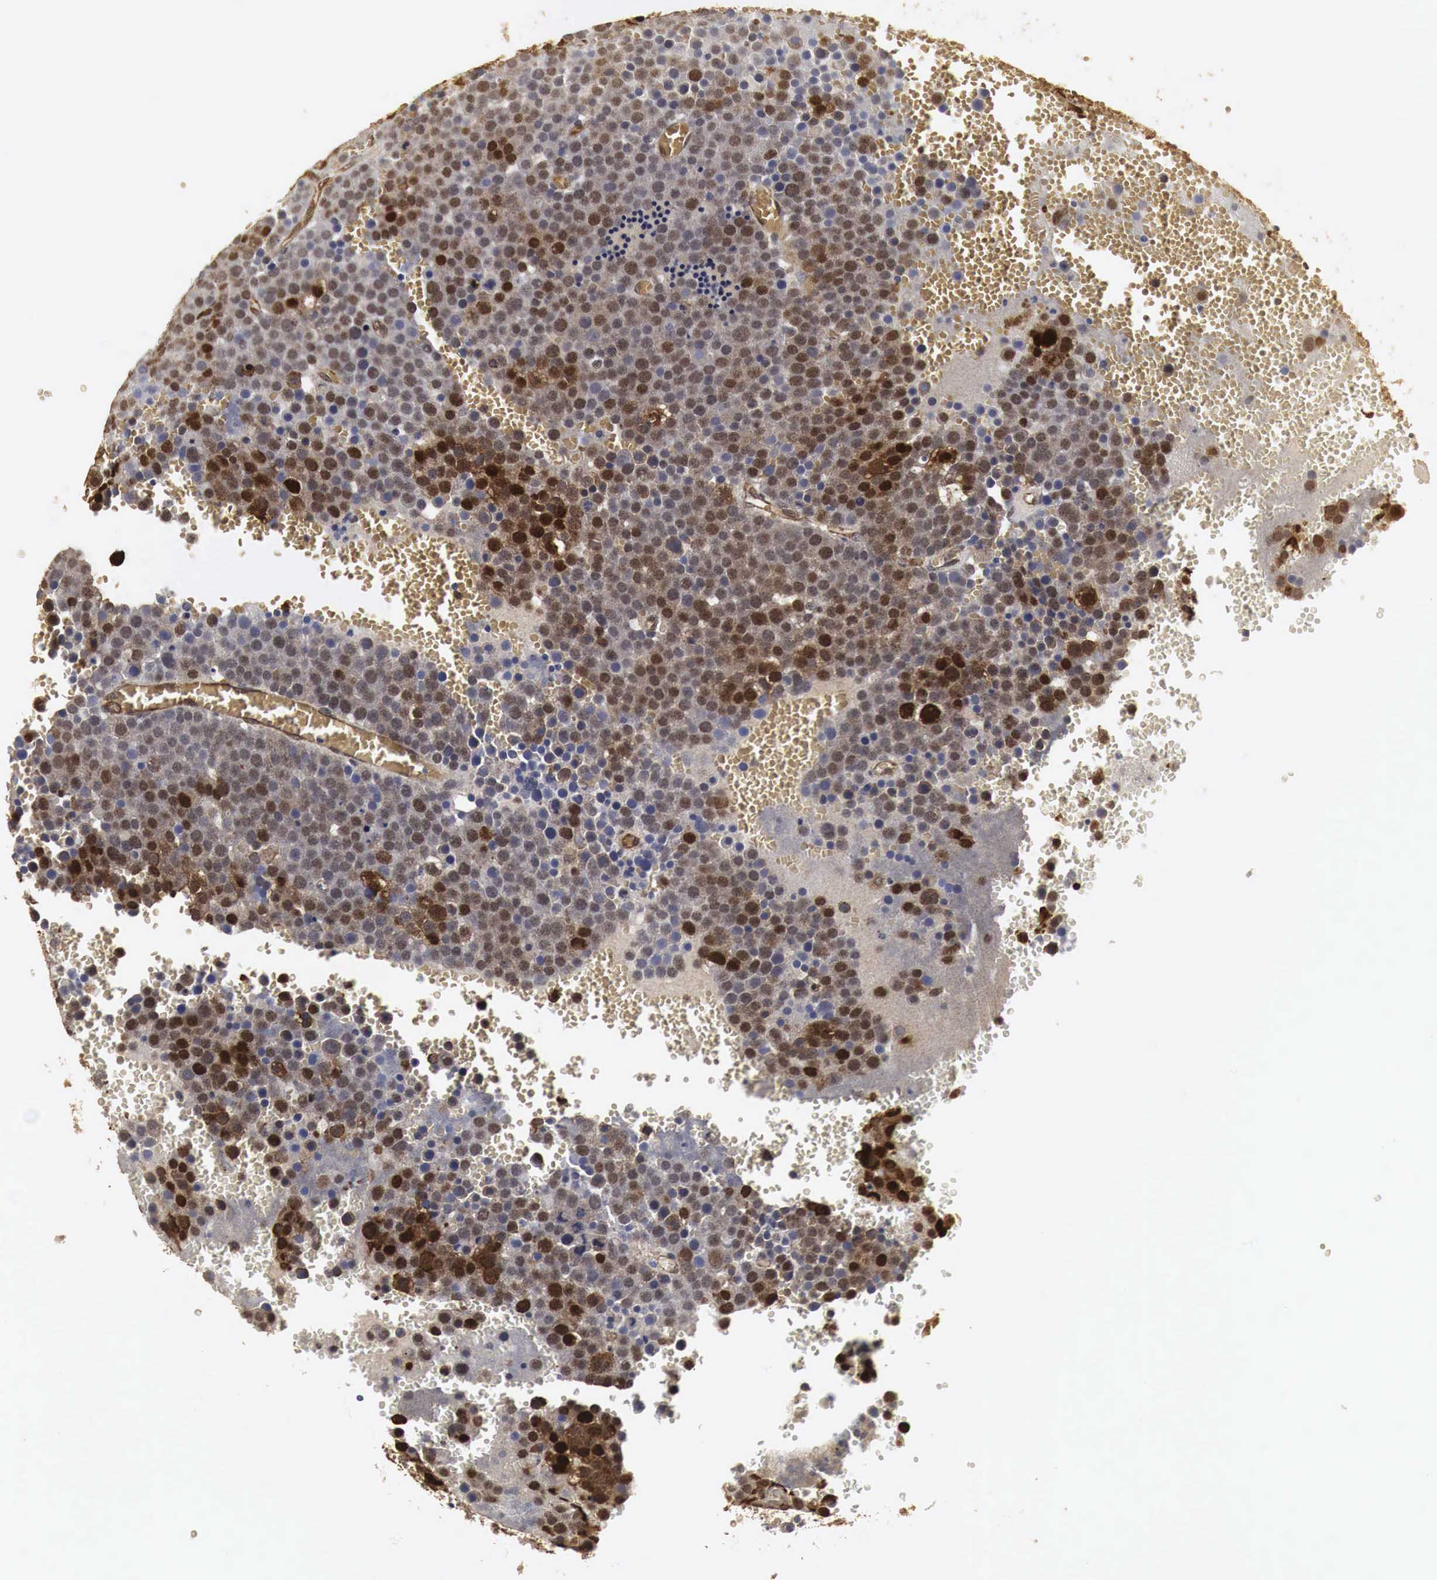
{"staining": {"intensity": "strong", "quantity": "25%-75%", "location": "nuclear"}, "tissue": "testis cancer", "cell_type": "Tumor cells", "image_type": "cancer", "snomed": [{"axis": "morphology", "description": "Seminoma, NOS"}, {"axis": "topography", "description": "Testis"}], "caption": "Brown immunohistochemical staining in human testis seminoma reveals strong nuclear staining in approximately 25%-75% of tumor cells. (IHC, brightfield microscopy, high magnification).", "gene": "SPIN1", "patient": {"sex": "male", "age": 71}}